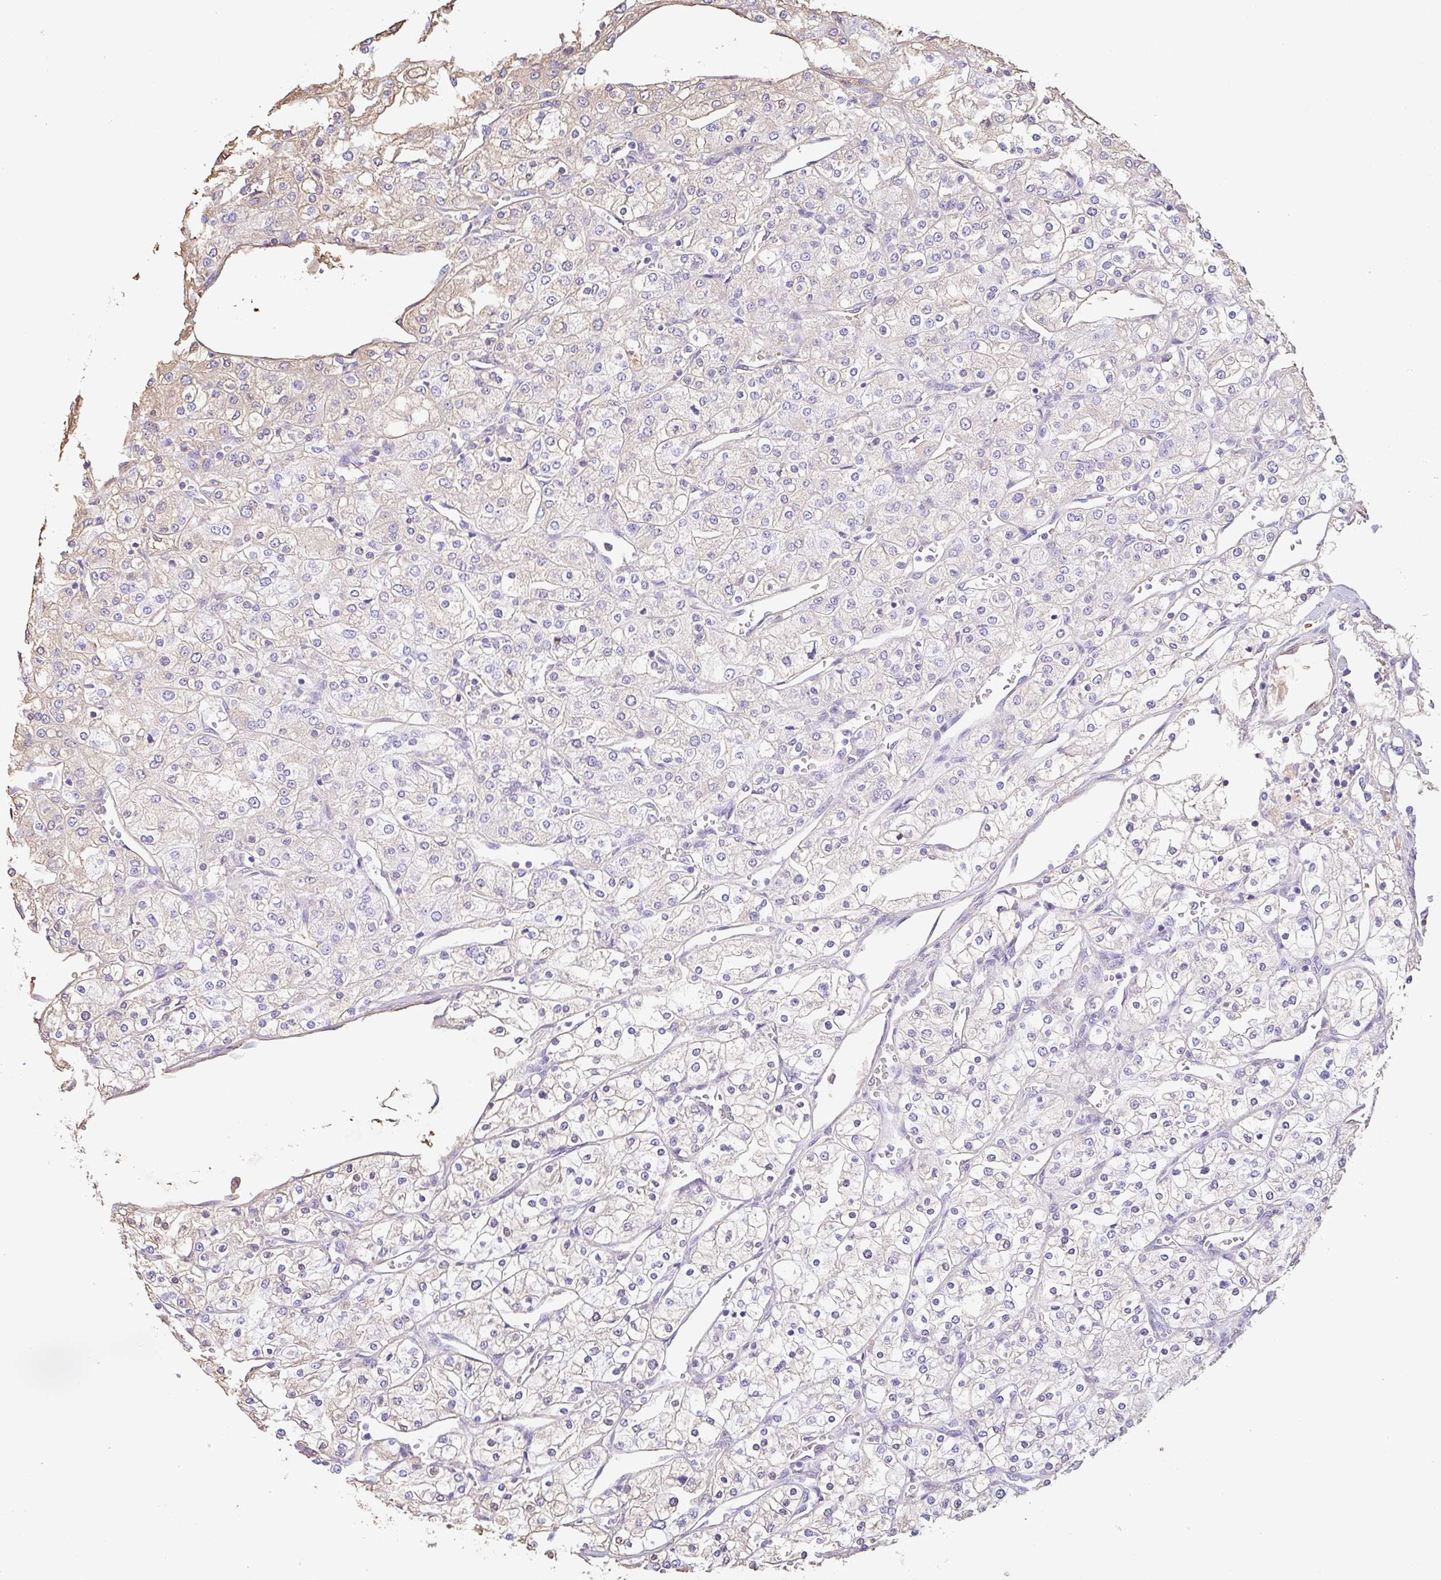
{"staining": {"intensity": "negative", "quantity": "none", "location": "none"}, "tissue": "renal cancer", "cell_type": "Tumor cells", "image_type": "cancer", "snomed": [{"axis": "morphology", "description": "Adenocarcinoma, NOS"}, {"axis": "topography", "description": "Kidney"}], "caption": "Renal cancer was stained to show a protein in brown. There is no significant expression in tumor cells.", "gene": "HOXC12", "patient": {"sex": "male", "age": 80}}